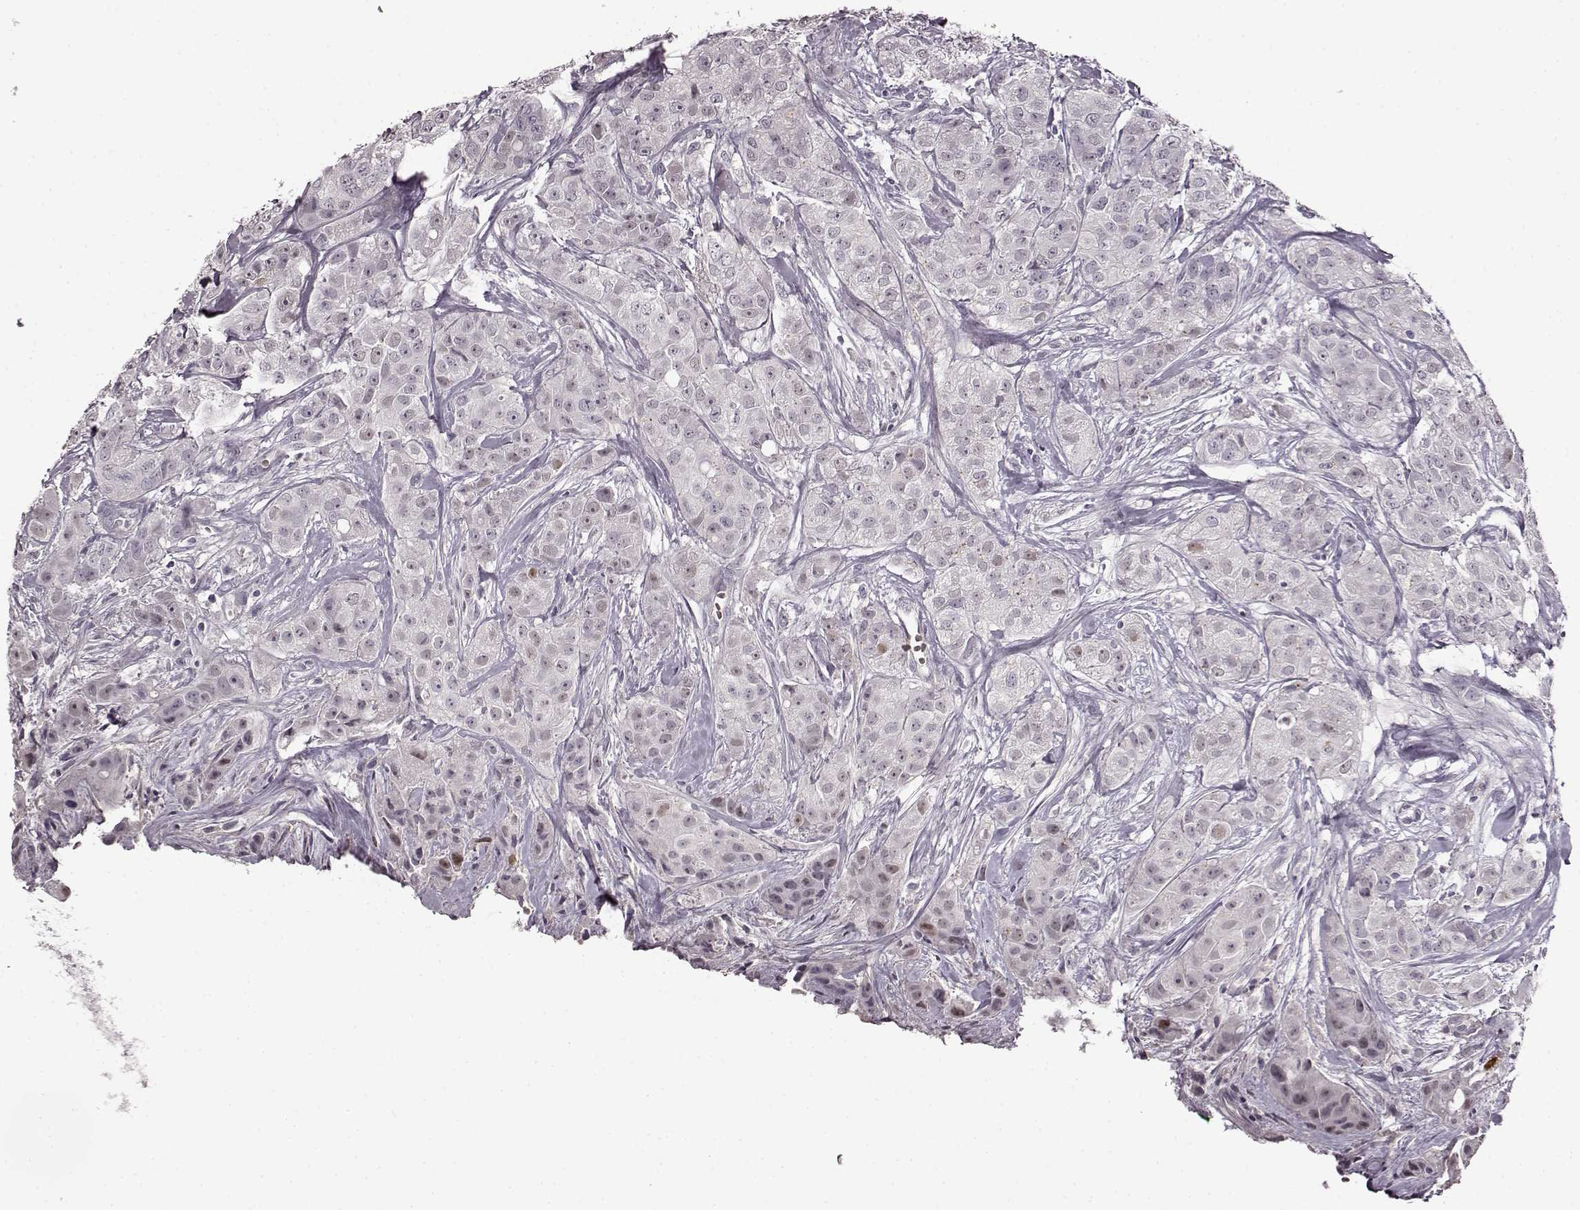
{"staining": {"intensity": "weak", "quantity": "<25%", "location": "nuclear"}, "tissue": "breast cancer", "cell_type": "Tumor cells", "image_type": "cancer", "snomed": [{"axis": "morphology", "description": "Duct carcinoma"}, {"axis": "topography", "description": "Breast"}], "caption": "This is an IHC photomicrograph of breast invasive ductal carcinoma. There is no staining in tumor cells.", "gene": "CNGA3", "patient": {"sex": "female", "age": 43}}